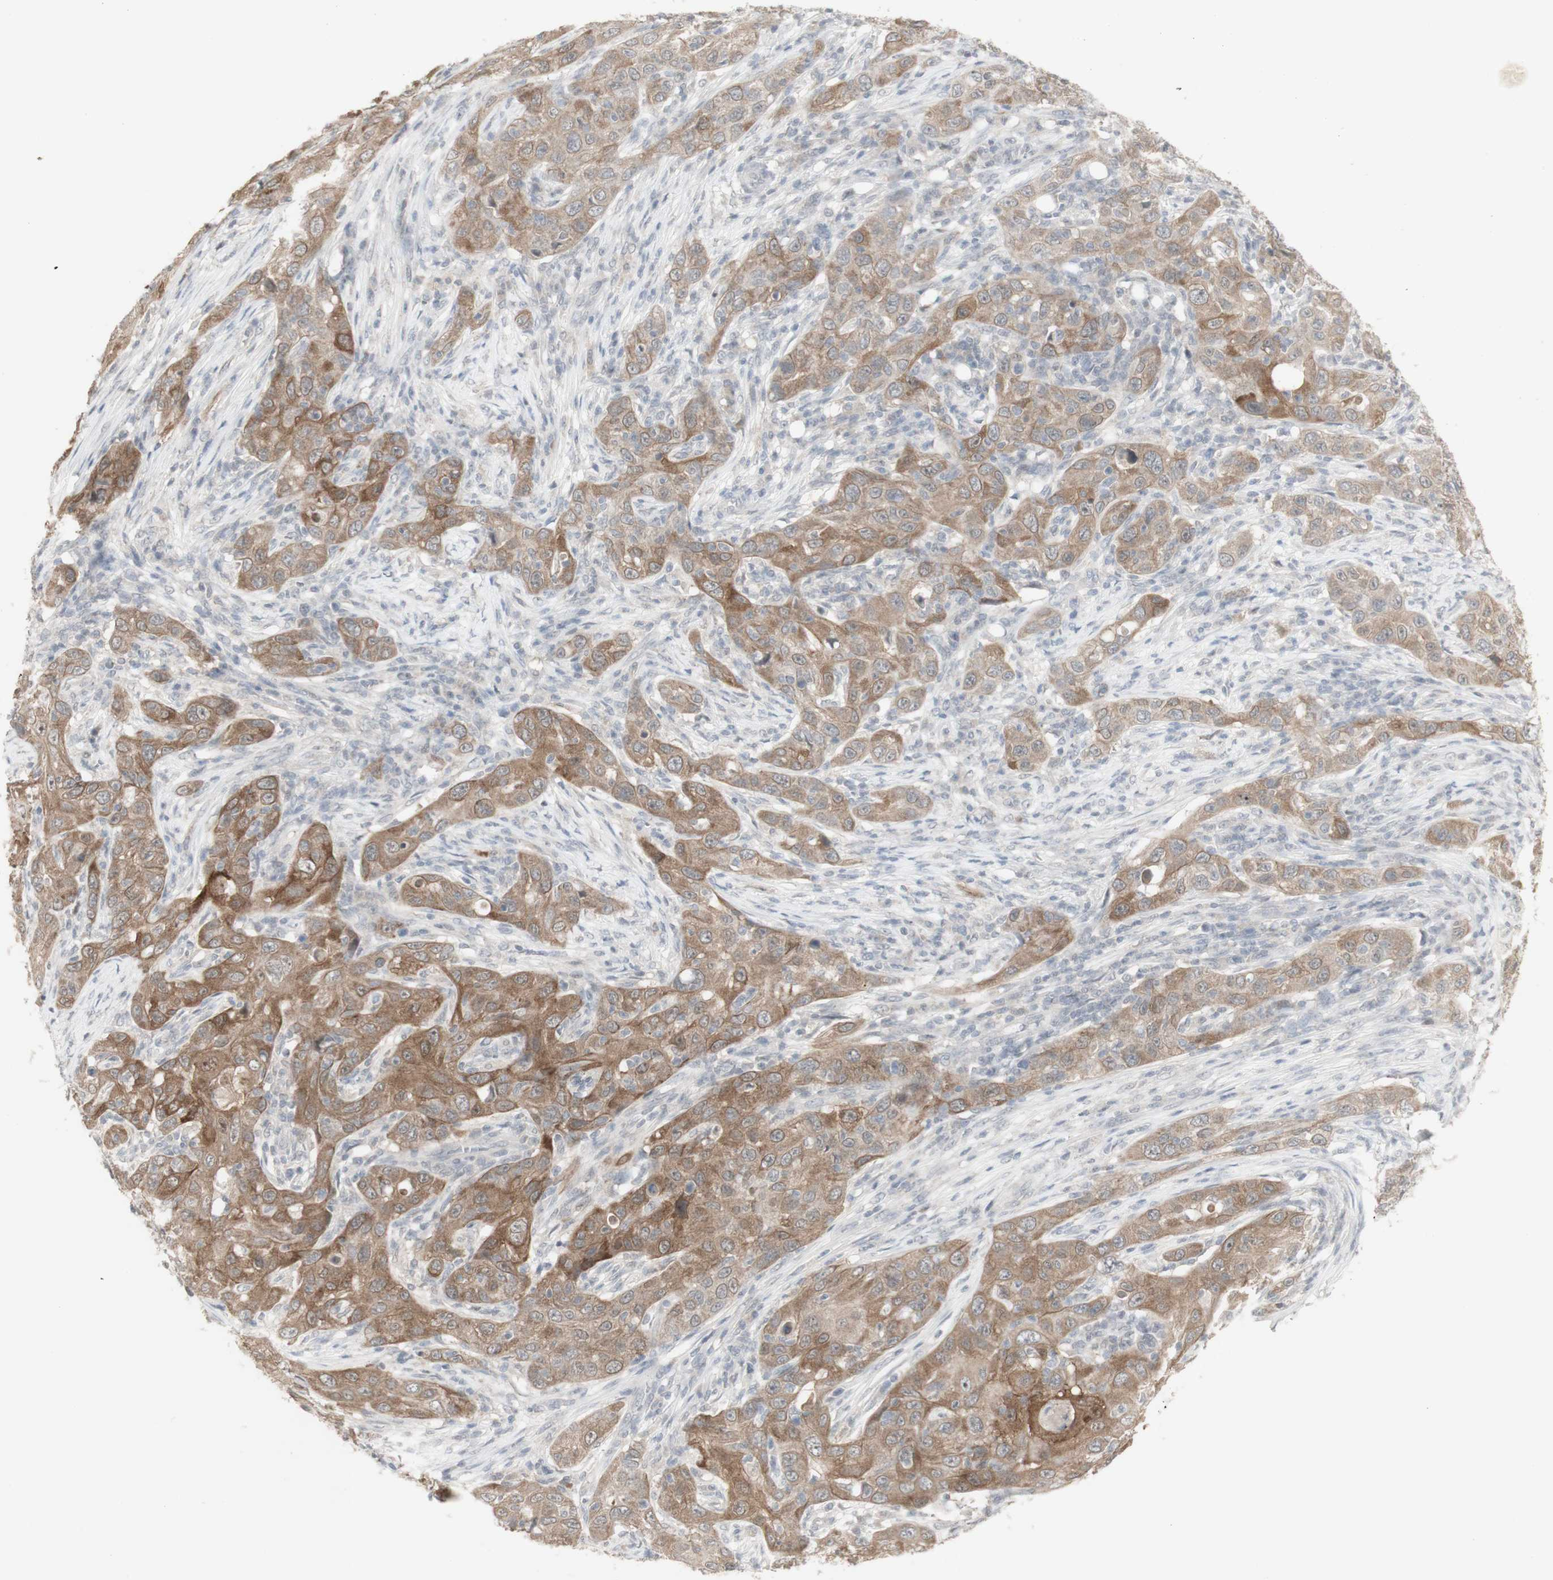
{"staining": {"intensity": "moderate", "quantity": ">75%", "location": "cytoplasmic/membranous"}, "tissue": "skin cancer", "cell_type": "Tumor cells", "image_type": "cancer", "snomed": [{"axis": "morphology", "description": "Squamous cell carcinoma, NOS"}, {"axis": "topography", "description": "Skin"}], "caption": "Moderate cytoplasmic/membranous expression for a protein is seen in about >75% of tumor cells of skin cancer using IHC.", "gene": "C1orf116", "patient": {"sex": "female", "age": 88}}